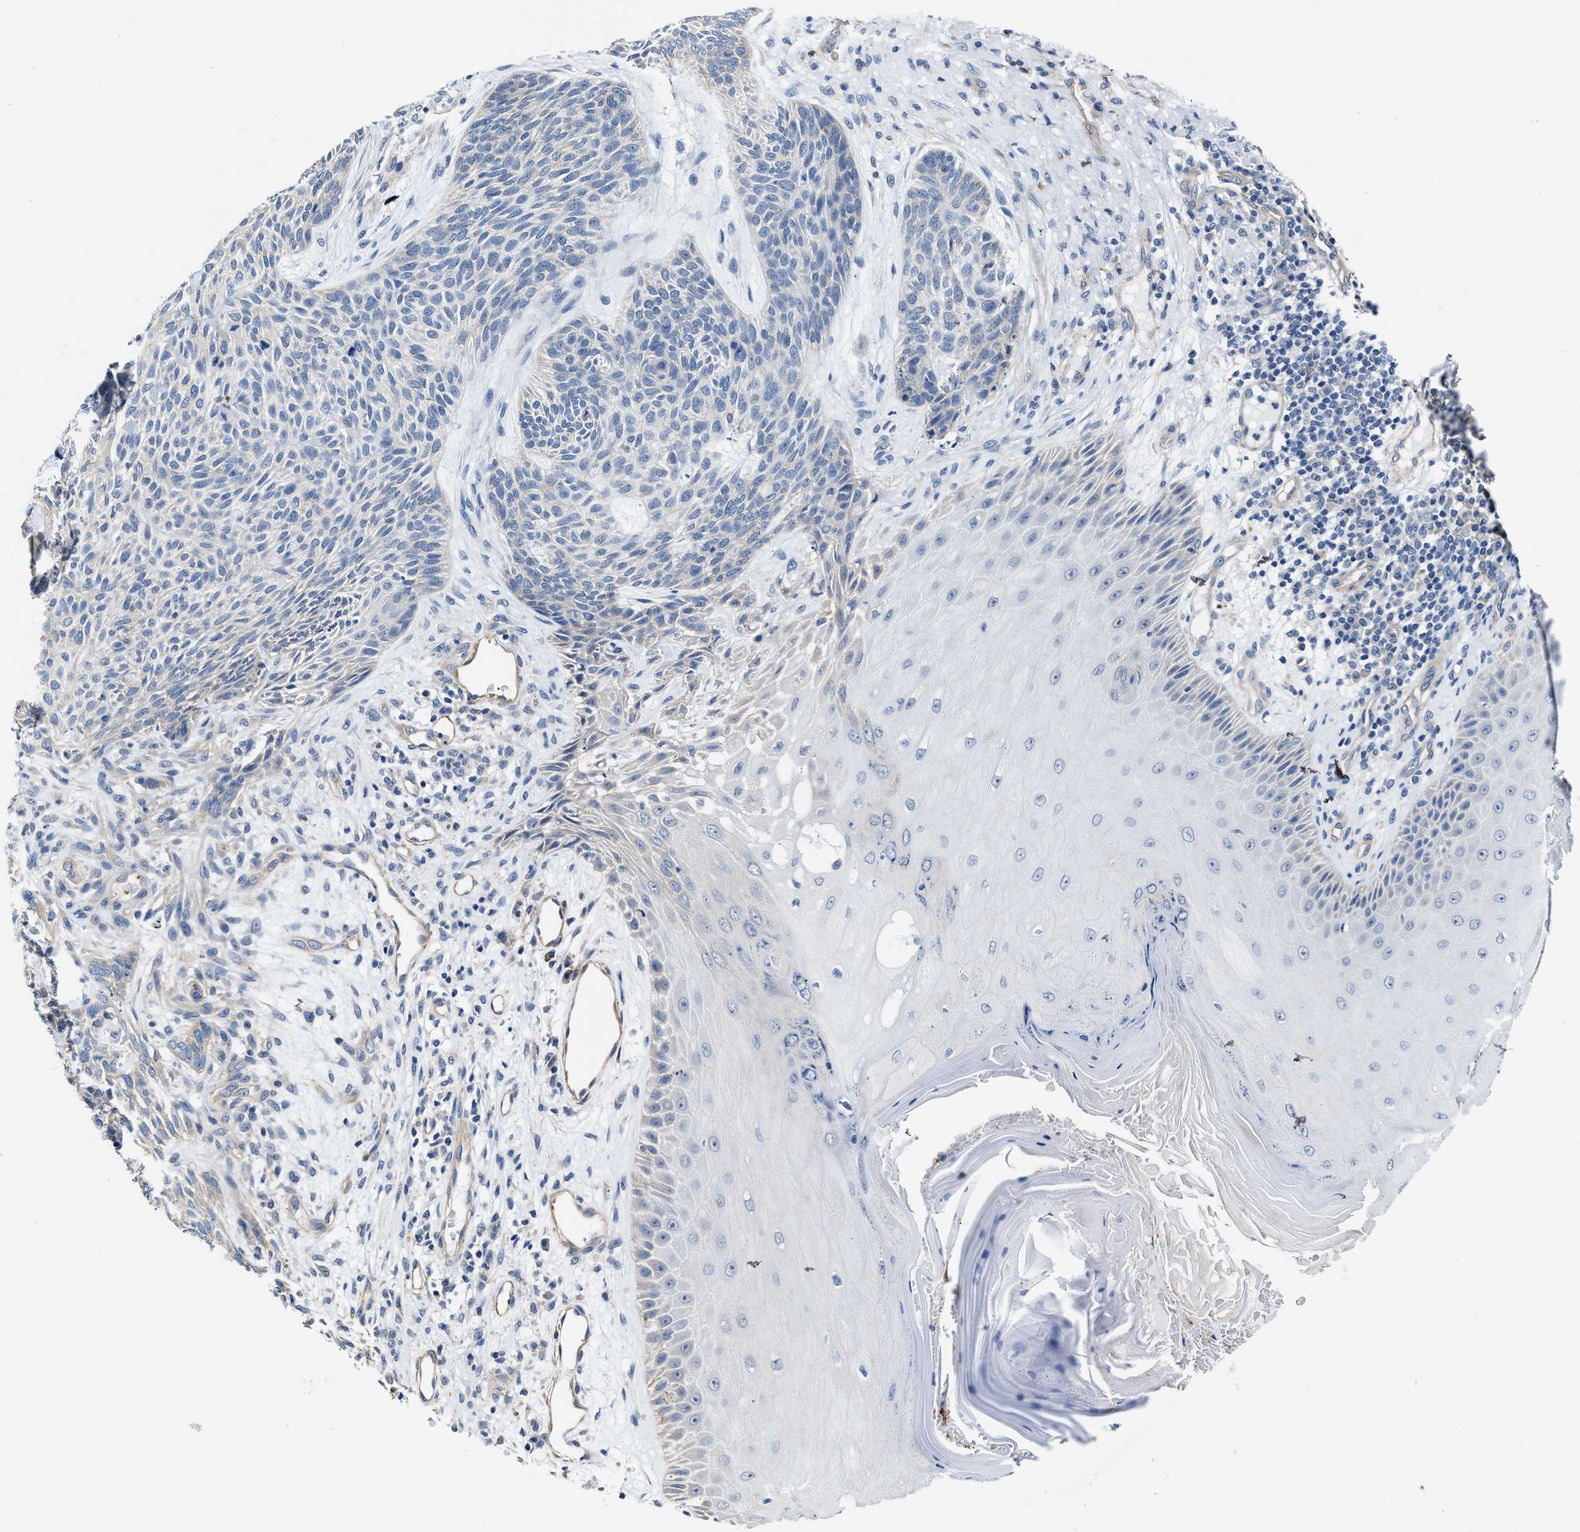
{"staining": {"intensity": "negative", "quantity": "none", "location": "none"}, "tissue": "skin cancer", "cell_type": "Tumor cells", "image_type": "cancer", "snomed": [{"axis": "morphology", "description": "Basal cell carcinoma"}, {"axis": "topography", "description": "Skin"}], "caption": "Photomicrograph shows no protein positivity in tumor cells of basal cell carcinoma (skin) tissue. (Stains: DAB immunohistochemistry (IHC) with hematoxylin counter stain, Microscopy: brightfield microscopy at high magnification).", "gene": "C22orf42", "patient": {"sex": "male", "age": 55}}